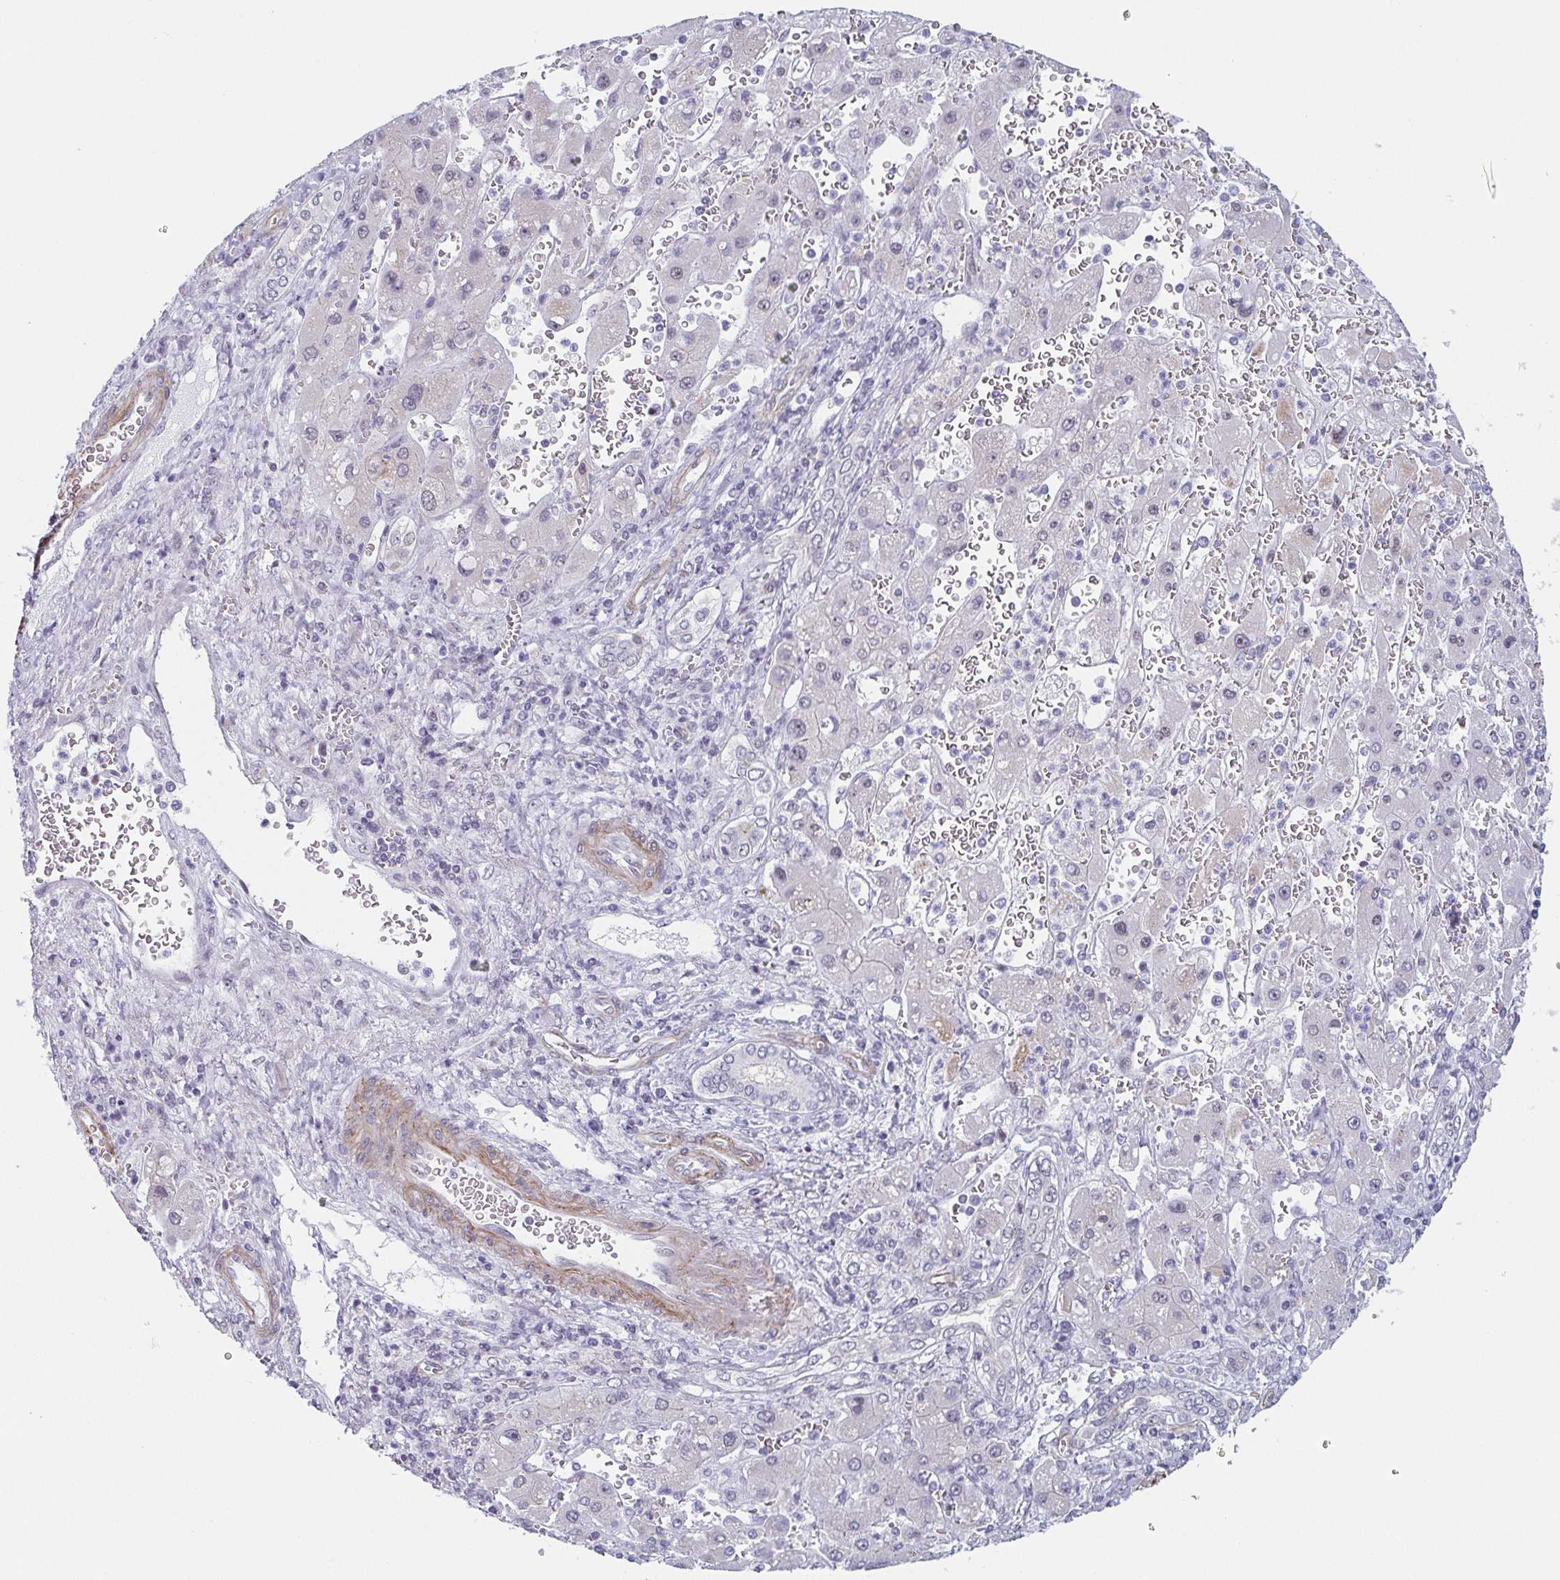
{"staining": {"intensity": "negative", "quantity": "none", "location": "none"}, "tissue": "liver cancer", "cell_type": "Tumor cells", "image_type": "cancer", "snomed": [{"axis": "morphology", "description": "Carcinoma, Hepatocellular, NOS"}, {"axis": "topography", "description": "Liver"}], "caption": "The photomicrograph shows no staining of tumor cells in liver cancer (hepatocellular carcinoma).", "gene": "EXOSC7", "patient": {"sex": "female", "age": 73}}